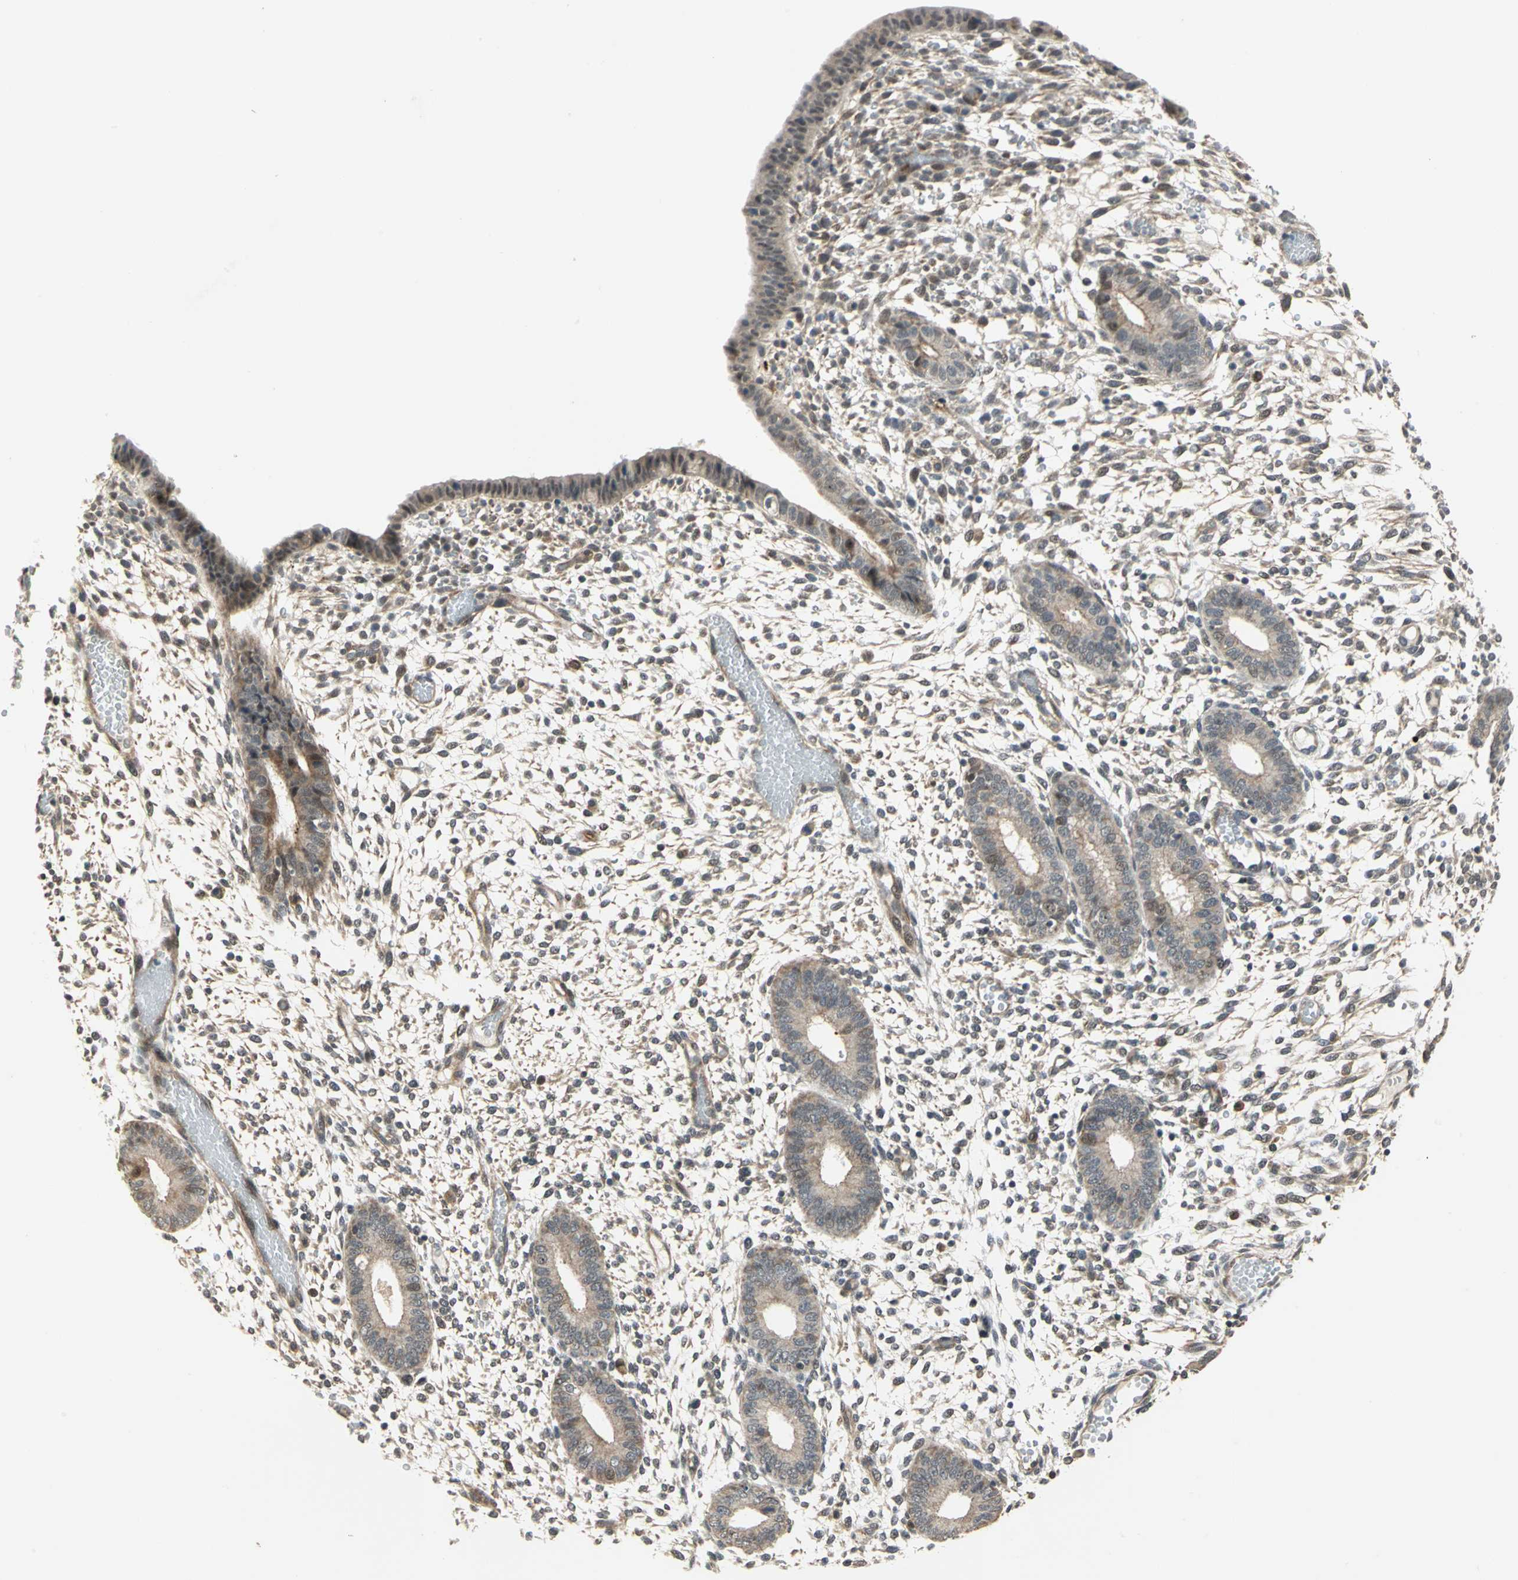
{"staining": {"intensity": "weak", "quantity": "25%-75%", "location": "cytoplasmic/membranous"}, "tissue": "endometrium", "cell_type": "Cells in endometrial stroma", "image_type": "normal", "snomed": [{"axis": "morphology", "description": "Normal tissue, NOS"}, {"axis": "topography", "description": "Endometrium"}], "caption": "Immunohistochemistry of normal endometrium reveals low levels of weak cytoplasmic/membranous positivity in about 25%-75% of cells in endometrial stroma. The staining is performed using DAB brown chromogen to label protein expression. The nuclei are counter-stained blue using hematoxylin.", "gene": "PLAGL2", "patient": {"sex": "female", "age": 42}}